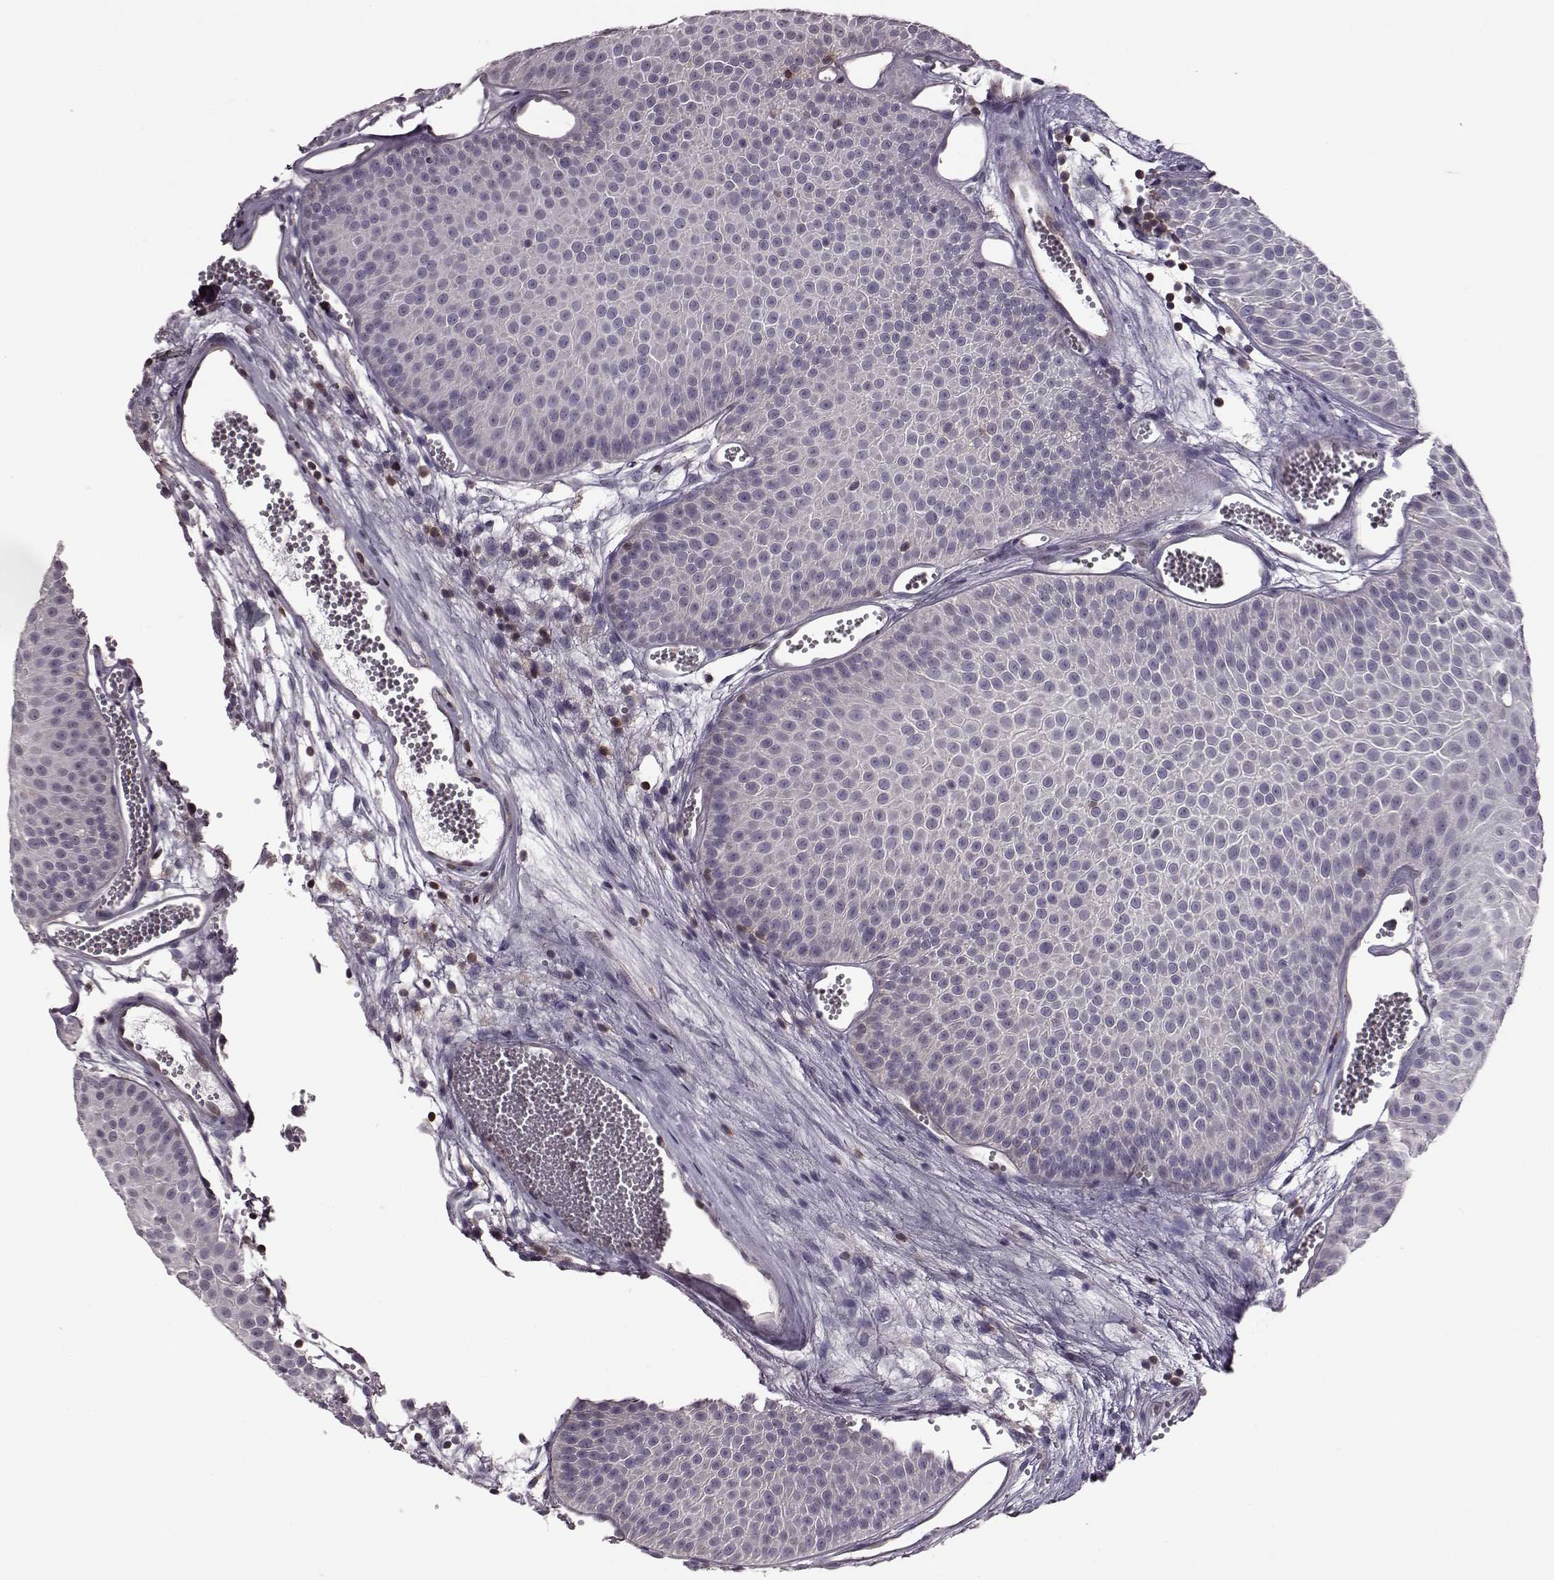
{"staining": {"intensity": "negative", "quantity": "none", "location": "none"}, "tissue": "urothelial cancer", "cell_type": "Tumor cells", "image_type": "cancer", "snomed": [{"axis": "morphology", "description": "Urothelial carcinoma, Low grade"}, {"axis": "topography", "description": "Urinary bladder"}], "caption": "Immunohistochemistry histopathology image of neoplastic tissue: urothelial cancer stained with DAB (3,3'-diaminobenzidine) shows no significant protein expression in tumor cells.", "gene": "CDC42SE1", "patient": {"sex": "male", "age": 52}}